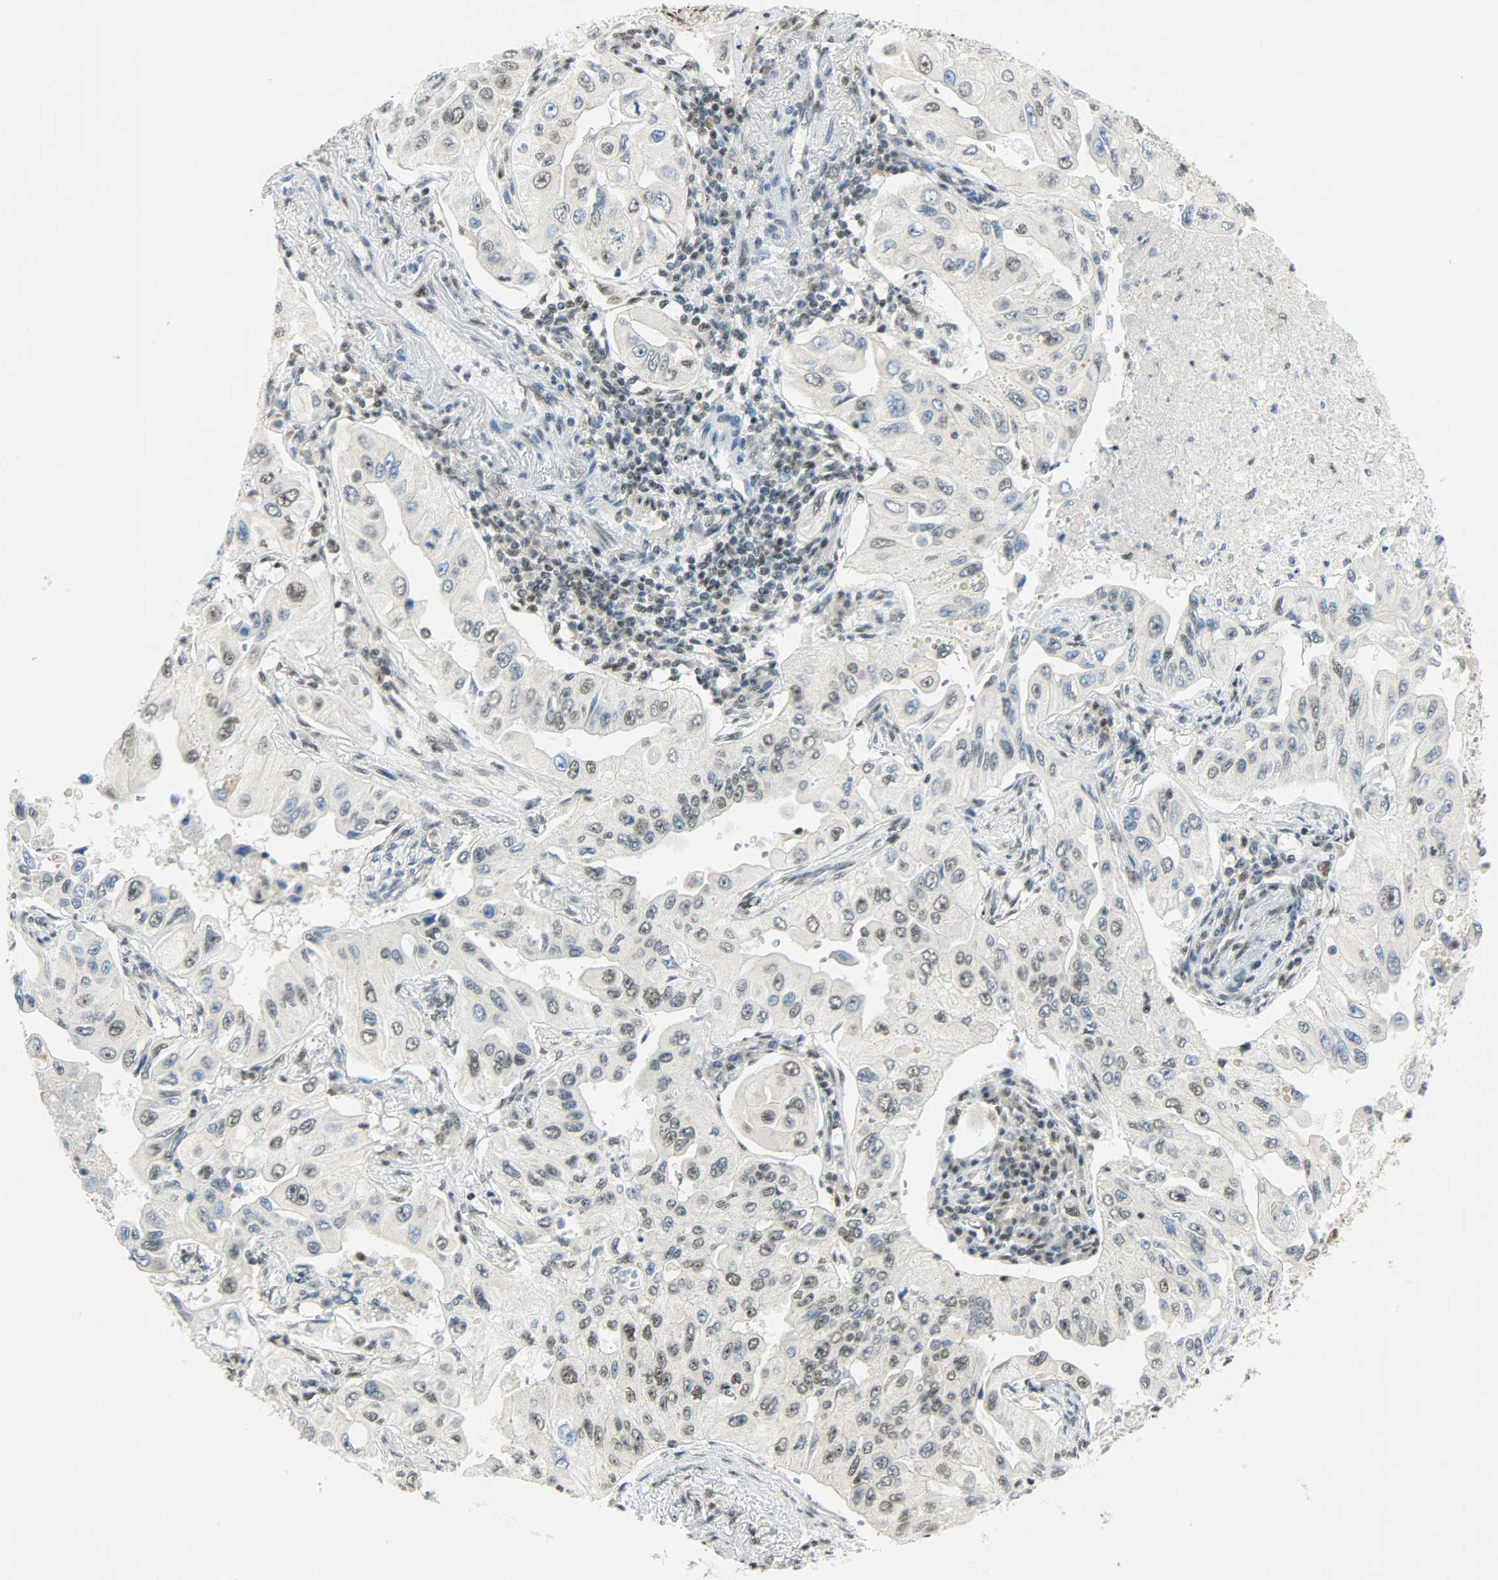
{"staining": {"intensity": "weak", "quantity": "<25%", "location": "nuclear"}, "tissue": "lung cancer", "cell_type": "Tumor cells", "image_type": "cancer", "snomed": [{"axis": "morphology", "description": "Adenocarcinoma, NOS"}, {"axis": "topography", "description": "Lung"}], "caption": "High magnification brightfield microscopy of adenocarcinoma (lung) stained with DAB (3,3'-diaminobenzidine) (brown) and counterstained with hematoxylin (blue): tumor cells show no significant positivity.", "gene": "SUGP1", "patient": {"sex": "male", "age": 84}}